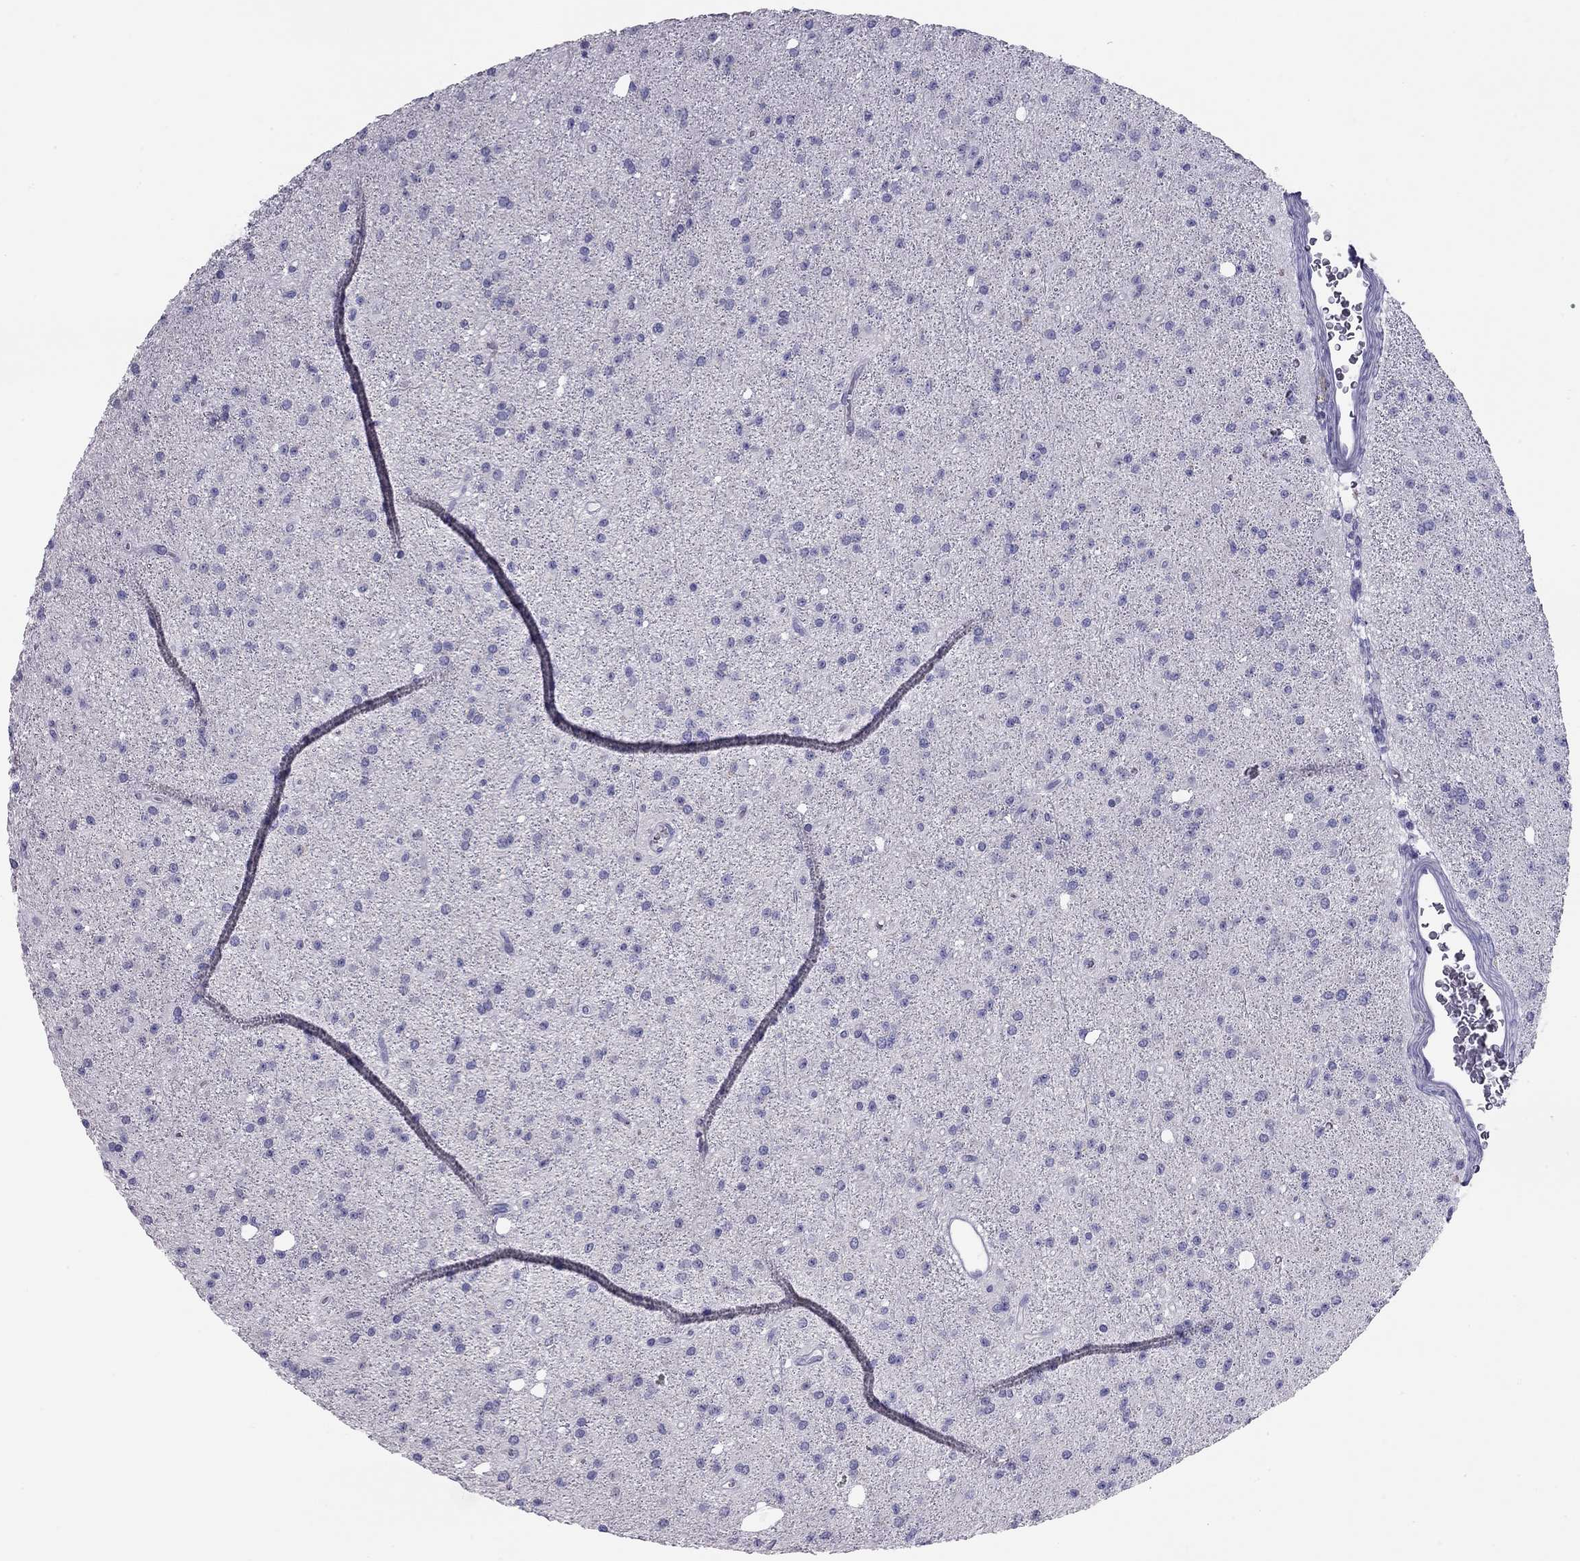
{"staining": {"intensity": "negative", "quantity": "none", "location": "none"}, "tissue": "glioma", "cell_type": "Tumor cells", "image_type": "cancer", "snomed": [{"axis": "morphology", "description": "Glioma, malignant, Low grade"}, {"axis": "topography", "description": "Brain"}], "caption": "The image exhibits no significant expression in tumor cells of malignant glioma (low-grade). (DAB (3,3'-diaminobenzidine) IHC, high magnification).", "gene": "KCNV2", "patient": {"sex": "male", "age": 27}}